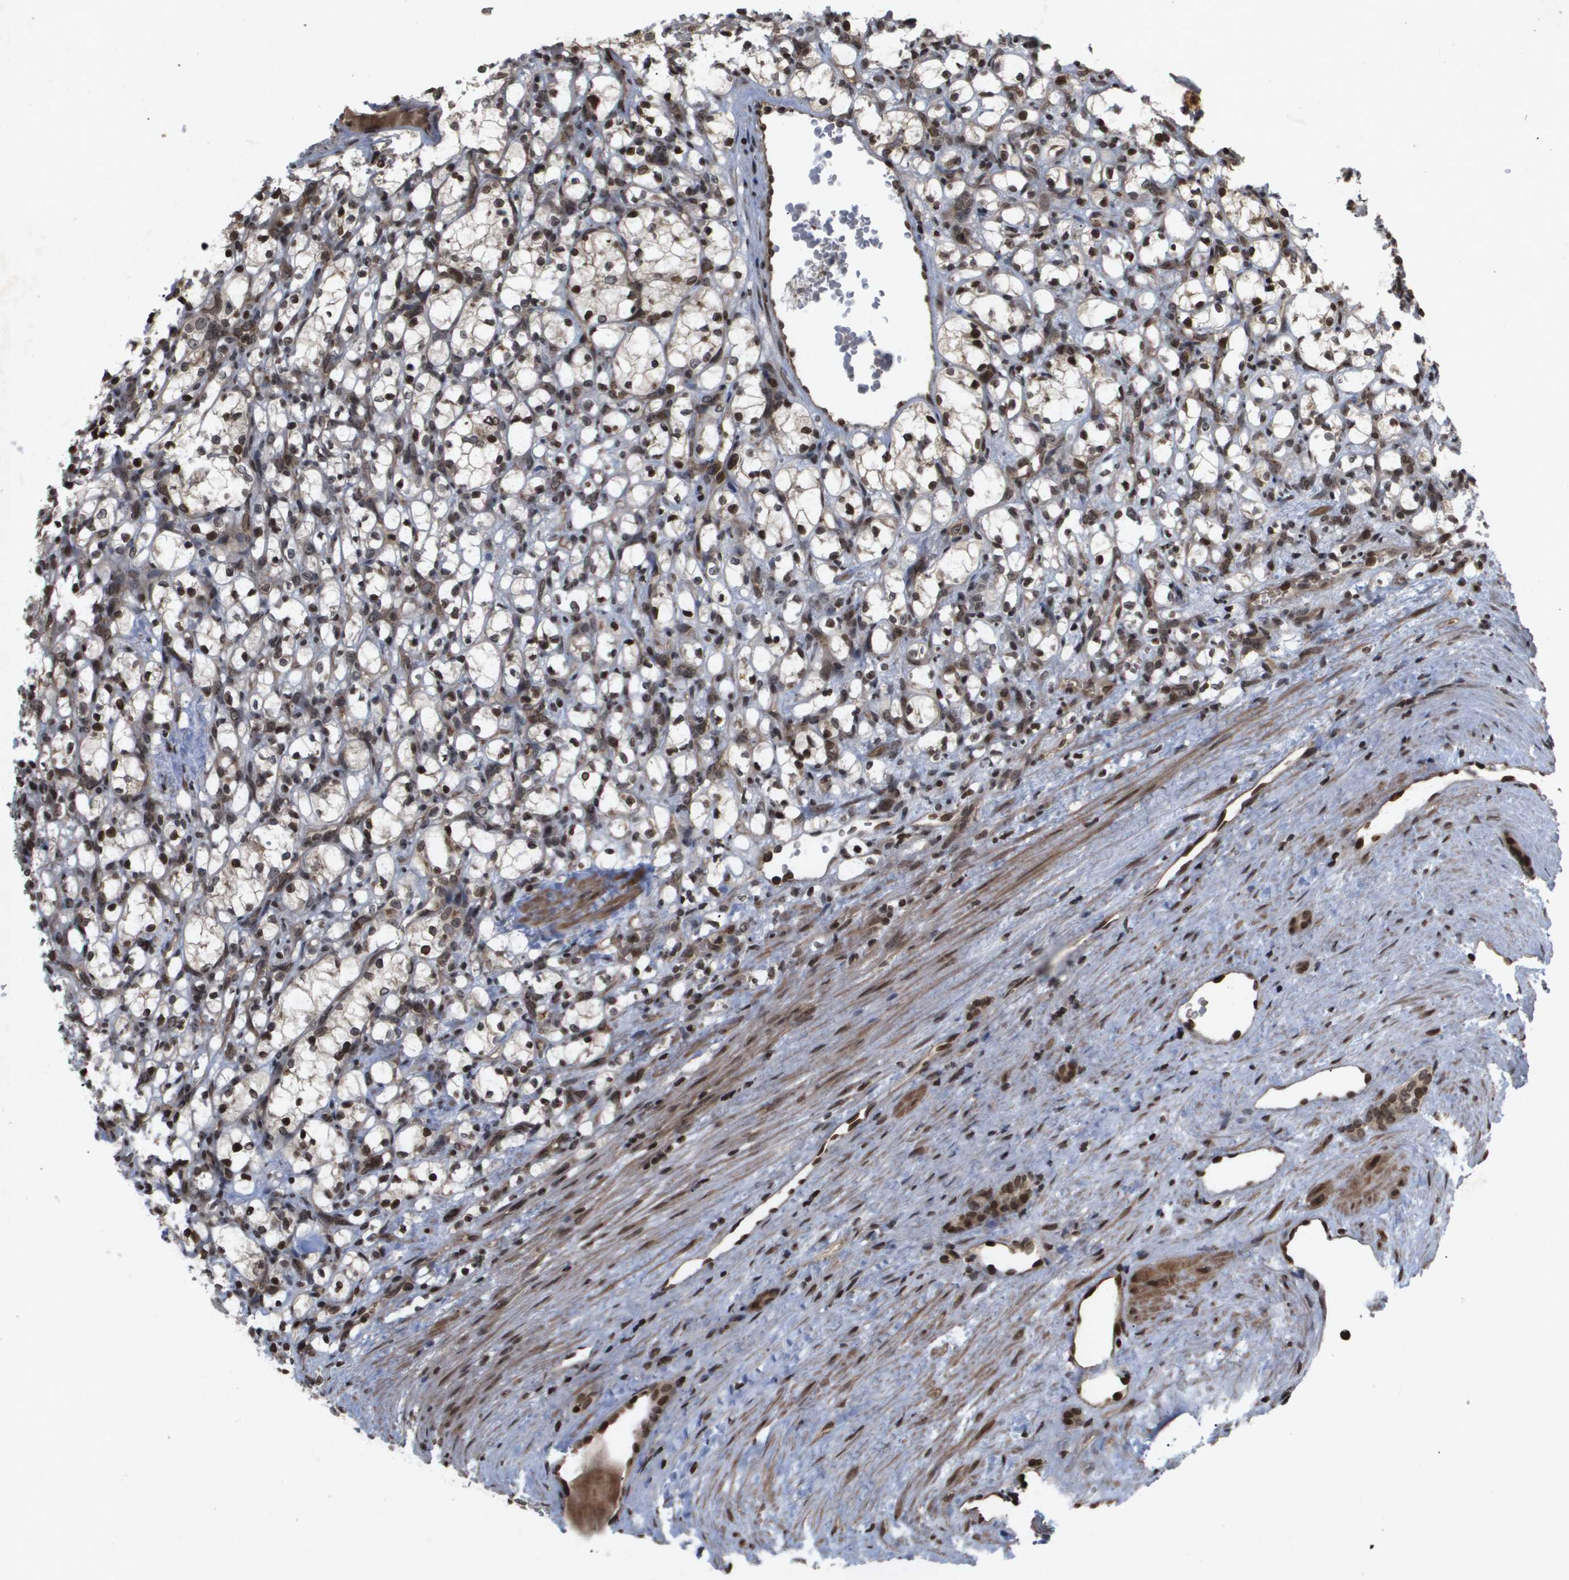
{"staining": {"intensity": "moderate", "quantity": "25%-75%", "location": "nuclear"}, "tissue": "renal cancer", "cell_type": "Tumor cells", "image_type": "cancer", "snomed": [{"axis": "morphology", "description": "Adenocarcinoma, NOS"}, {"axis": "topography", "description": "Kidney"}], "caption": "Human adenocarcinoma (renal) stained with a brown dye reveals moderate nuclear positive positivity in about 25%-75% of tumor cells.", "gene": "HSPA6", "patient": {"sex": "female", "age": 69}}